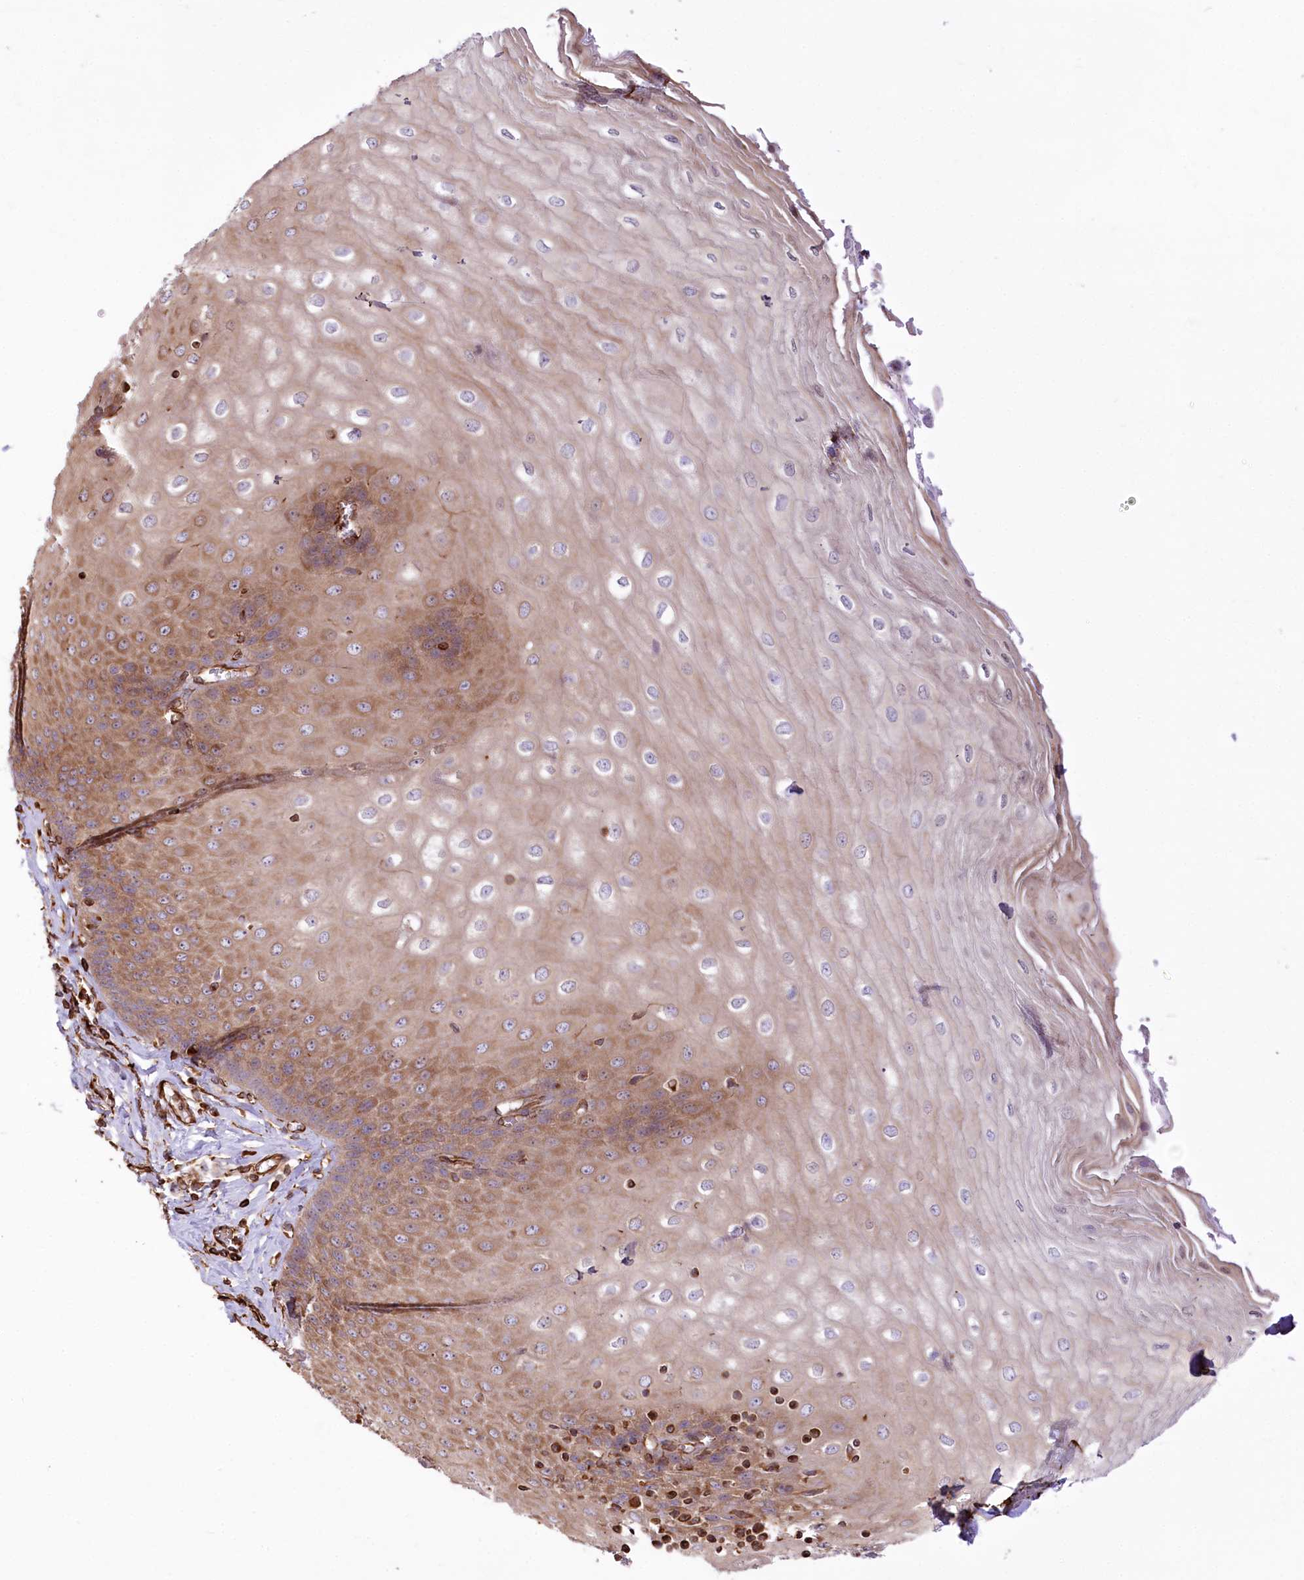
{"staining": {"intensity": "moderate", "quantity": ">75%", "location": "cytoplasmic/membranous"}, "tissue": "esophagus", "cell_type": "Squamous epithelial cells", "image_type": "normal", "snomed": [{"axis": "morphology", "description": "Normal tissue, NOS"}, {"axis": "topography", "description": "Esophagus"}], "caption": "Immunohistochemistry (IHC) micrograph of unremarkable esophagus stained for a protein (brown), which displays medium levels of moderate cytoplasmic/membranous expression in about >75% of squamous epithelial cells.", "gene": "TTC1", "patient": {"sex": "male", "age": 60}}